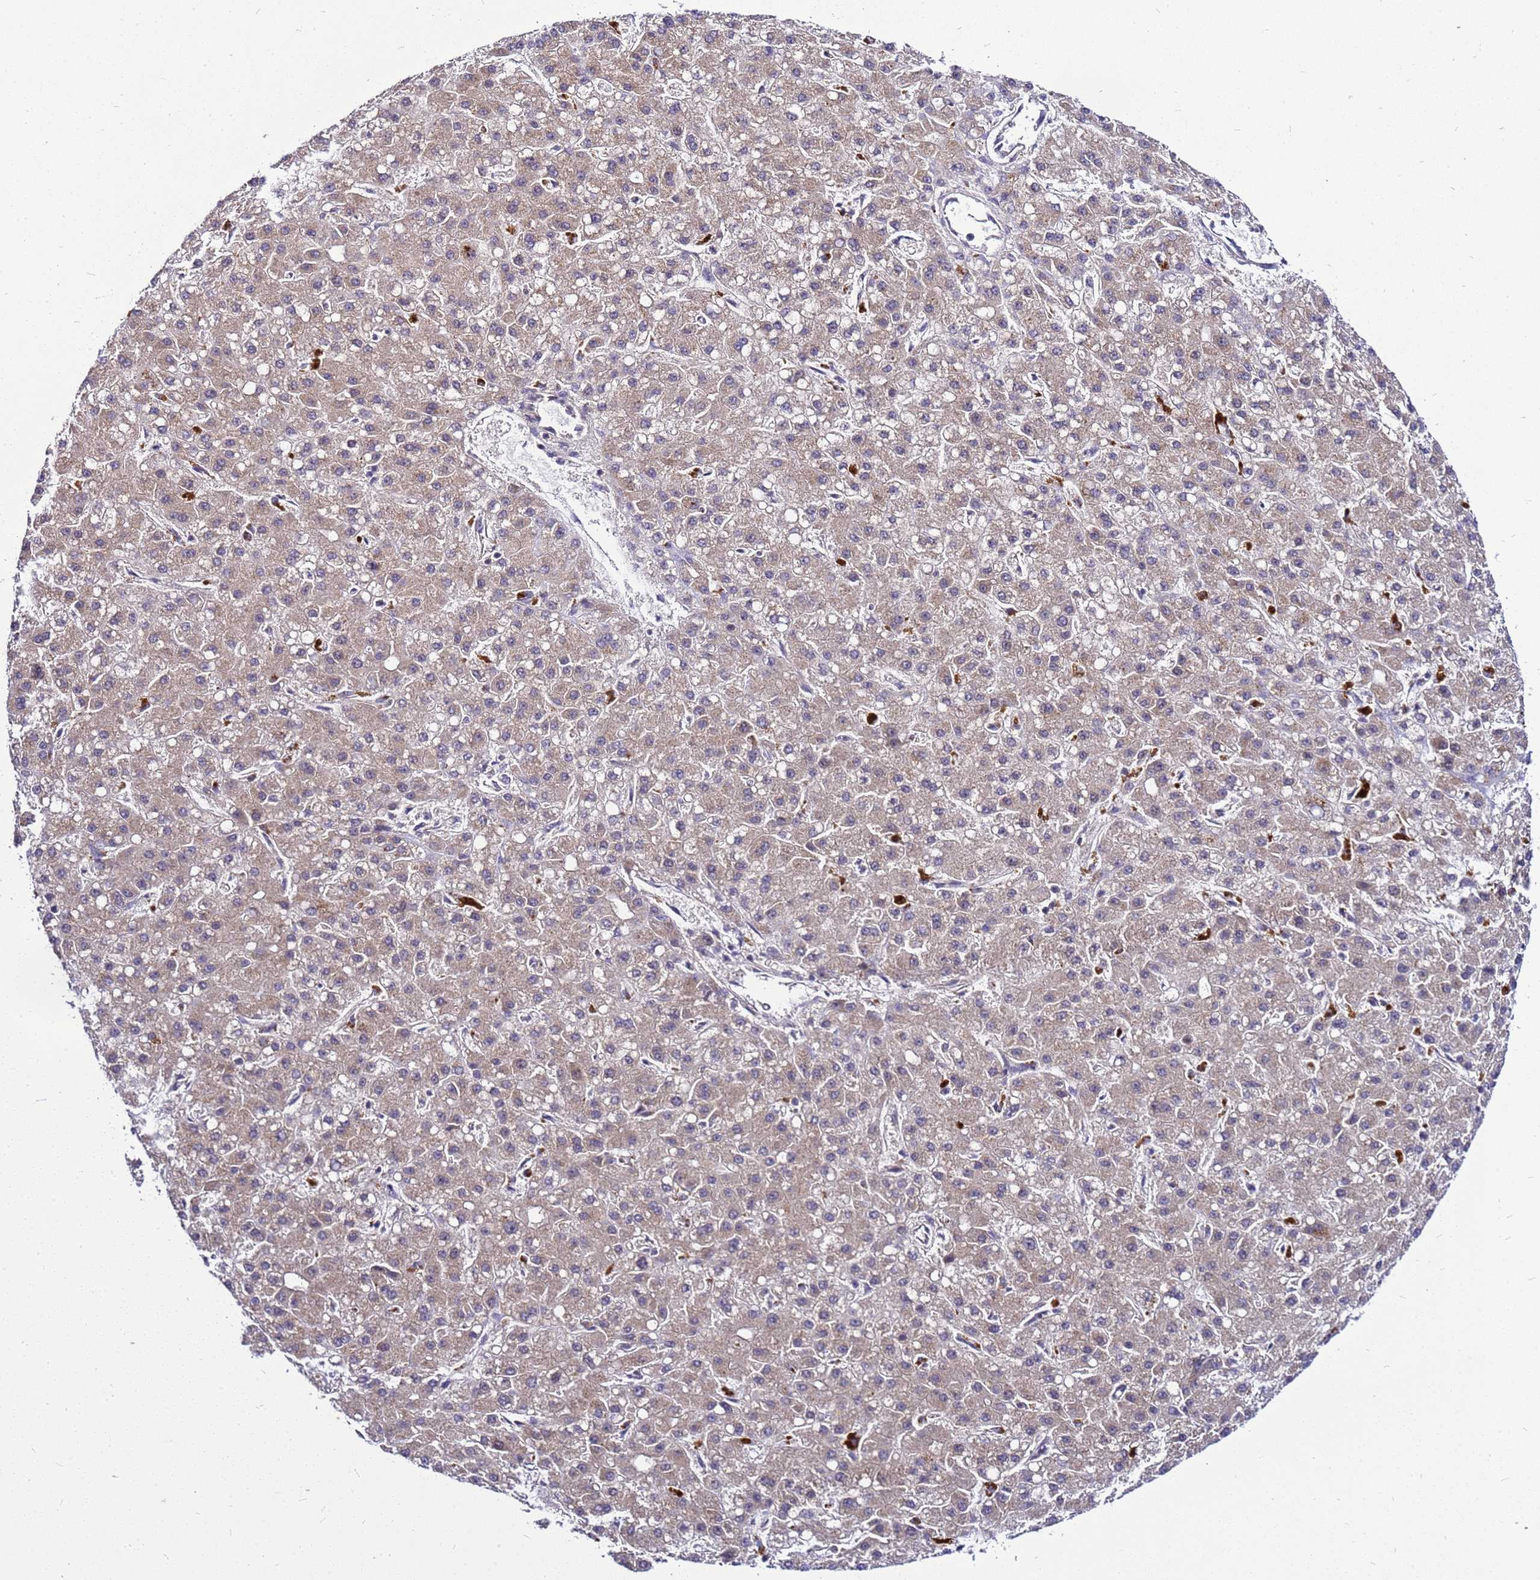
{"staining": {"intensity": "weak", "quantity": ">75%", "location": "cytoplasmic/membranous"}, "tissue": "liver cancer", "cell_type": "Tumor cells", "image_type": "cancer", "snomed": [{"axis": "morphology", "description": "Carcinoma, Hepatocellular, NOS"}, {"axis": "topography", "description": "Liver"}], "caption": "Liver hepatocellular carcinoma stained with DAB (3,3'-diaminobenzidine) immunohistochemistry demonstrates low levels of weak cytoplasmic/membranous staining in approximately >75% of tumor cells. (DAB (3,3'-diaminobenzidine) = brown stain, brightfield microscopy at high magnification).", "gene": "SAT1", "patient": {"sex": "male", "age": 67}}